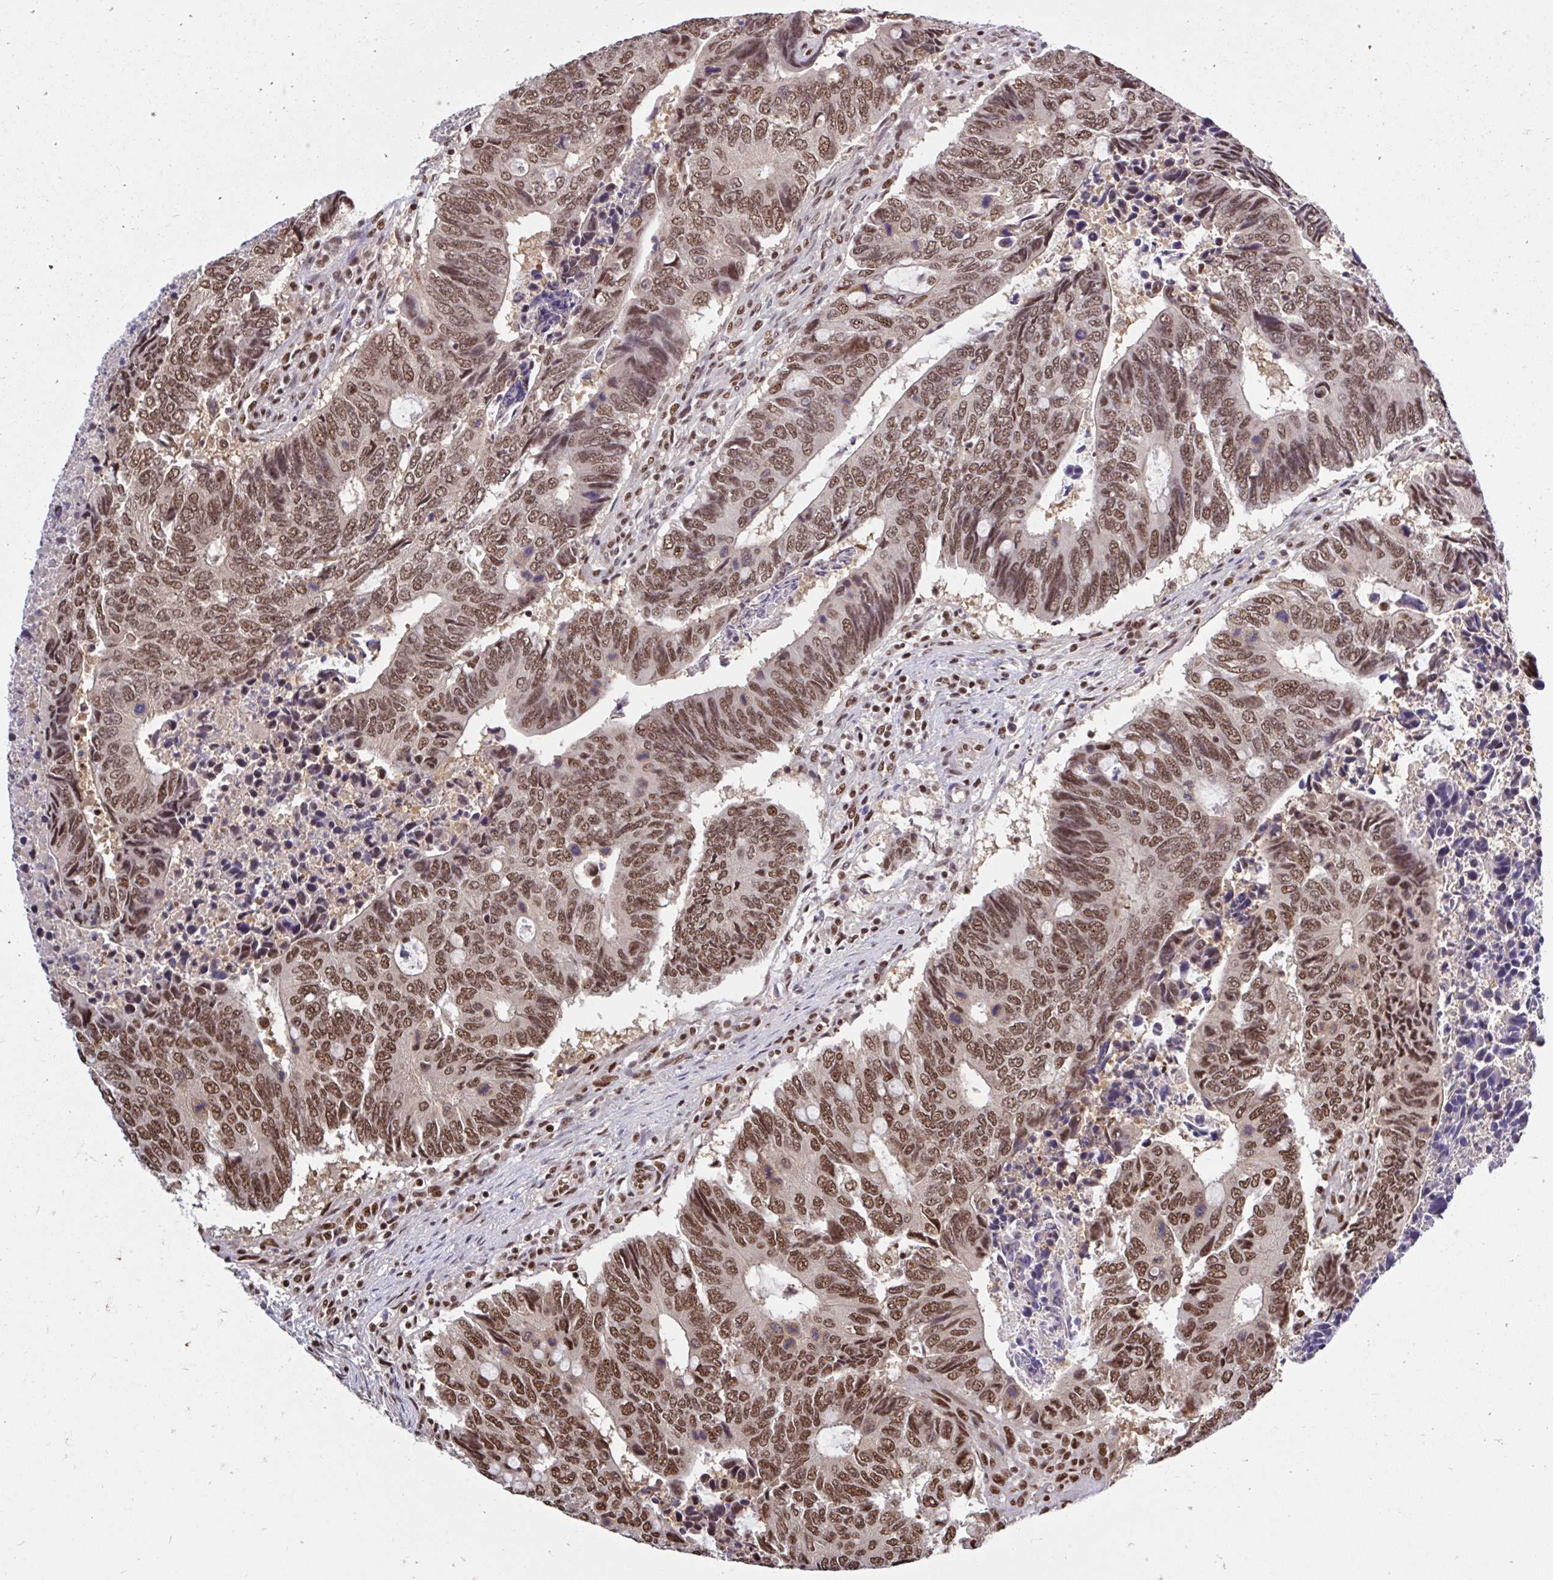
{"staining": {"intensity": "moderate", "quantity": ">75%", "location": "nuclear"}, "tissue": "colorectal cancer", "cell_type": "Tumor cells", "image_type": "cancer", "snomed": [{"axis": "morphology", "description": "Adenocarcinoma, NOS"}, {"axis": "topography", "description": "Colon"}], "caption": "The photomicrograph exhibits a brown stain indicating the presence of a protein in the nuclear of tumor cells in adenocarcinoma (colorectal).", "gene": "ABCA9", "patient": {"sex": "male", "age": 87}}